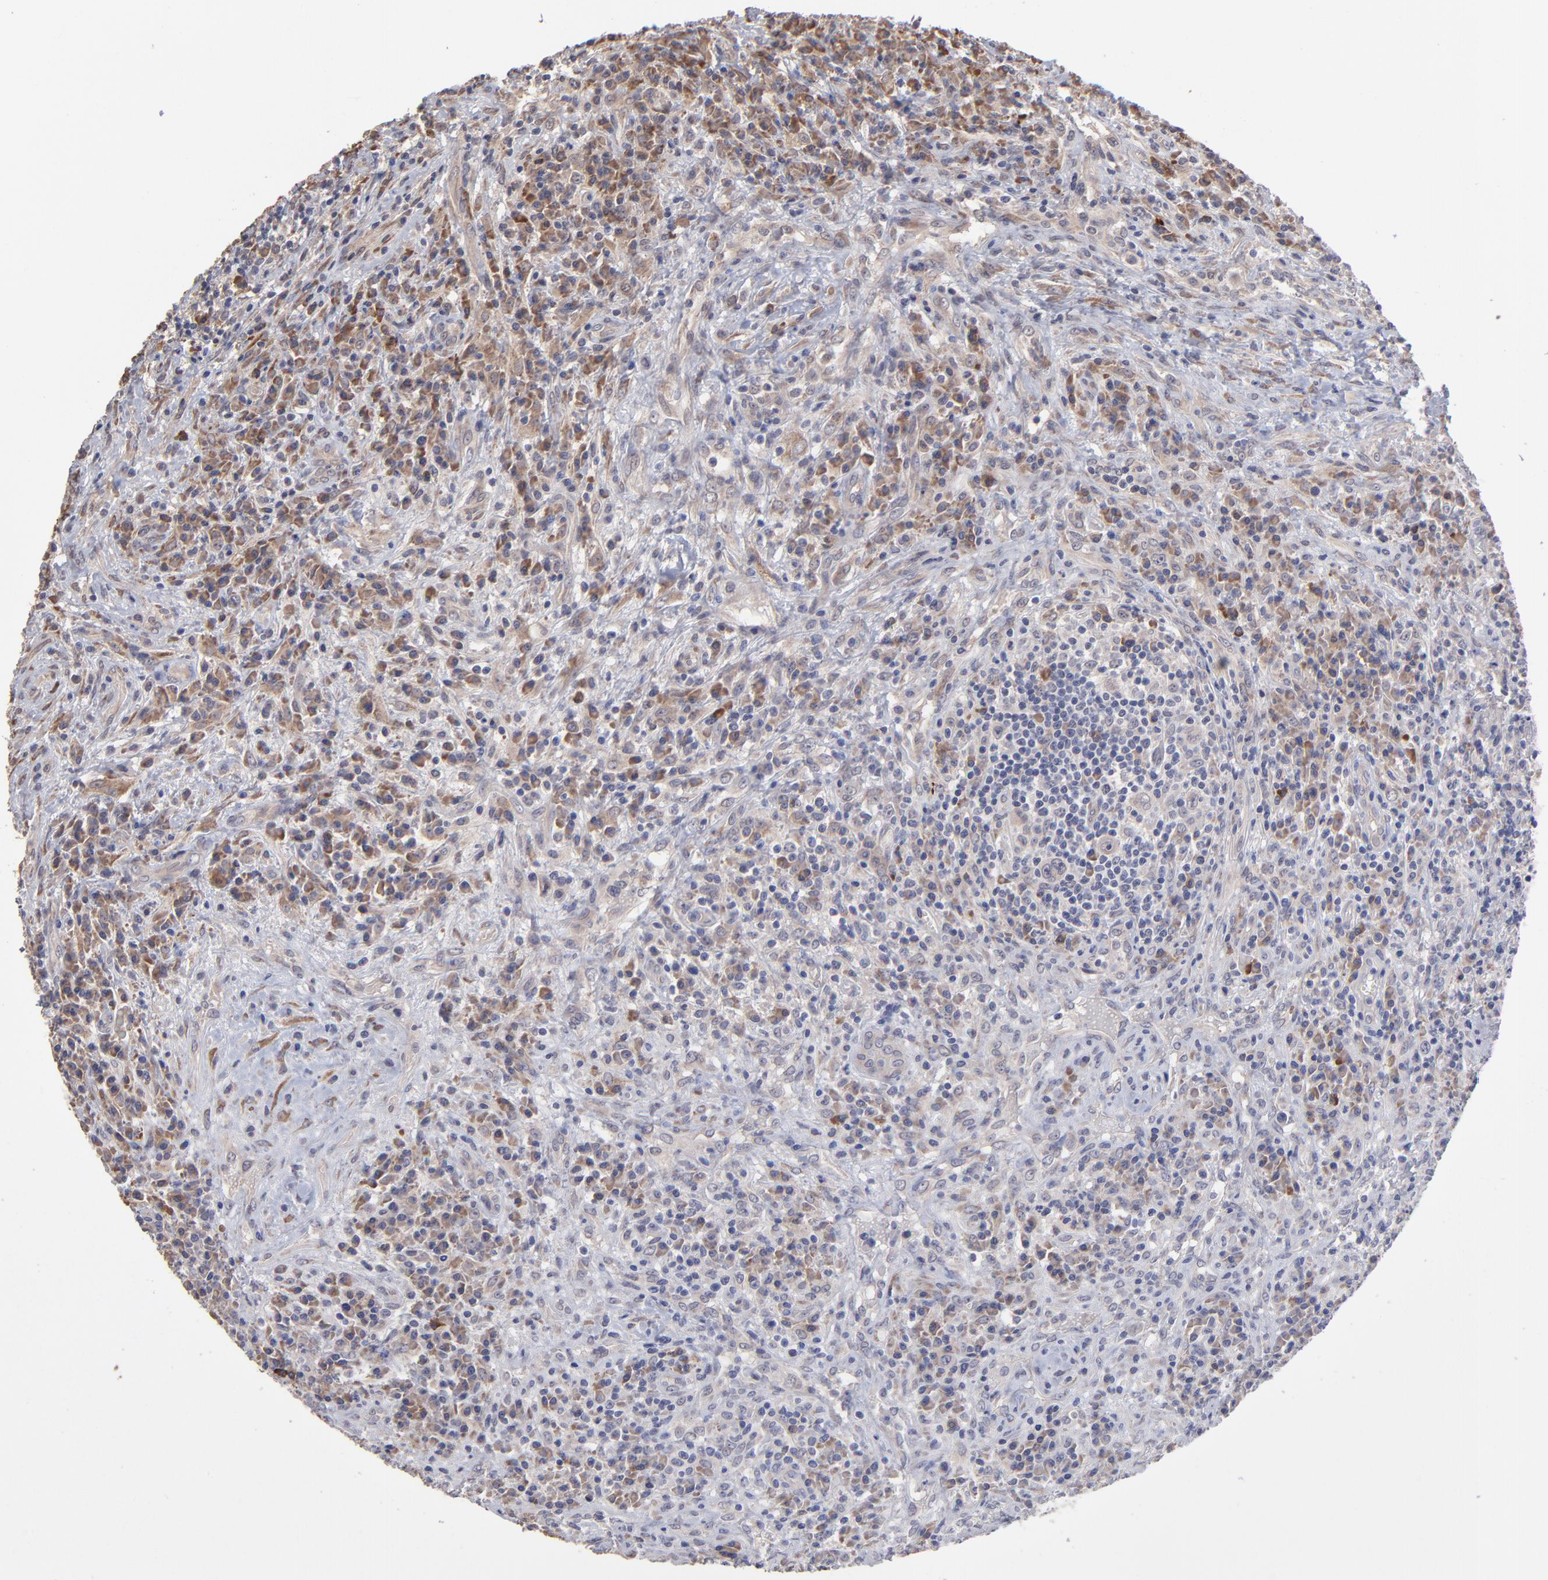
{"staining": {"intensity": "weak", "quantity": "25%-75%", "location": "cytoplasmic/membranous"}, "tissue": "lymphoma", "cell_type": "Tumor cells", "image_type": "cancer", "snomed": [{"axis": "morphology", "description": "Hodgkin's disease, NOS"}, {"axis": "topography", "description": "Lymph node"}], "caption": "Immunohistochemistry of lymphoma reveals low levels of weak cytoplasmic/membranous positivity in about 25%-75% of tumor cells.", "gene": "CHL1", "patient": {"sex": "female", "age": 25}}